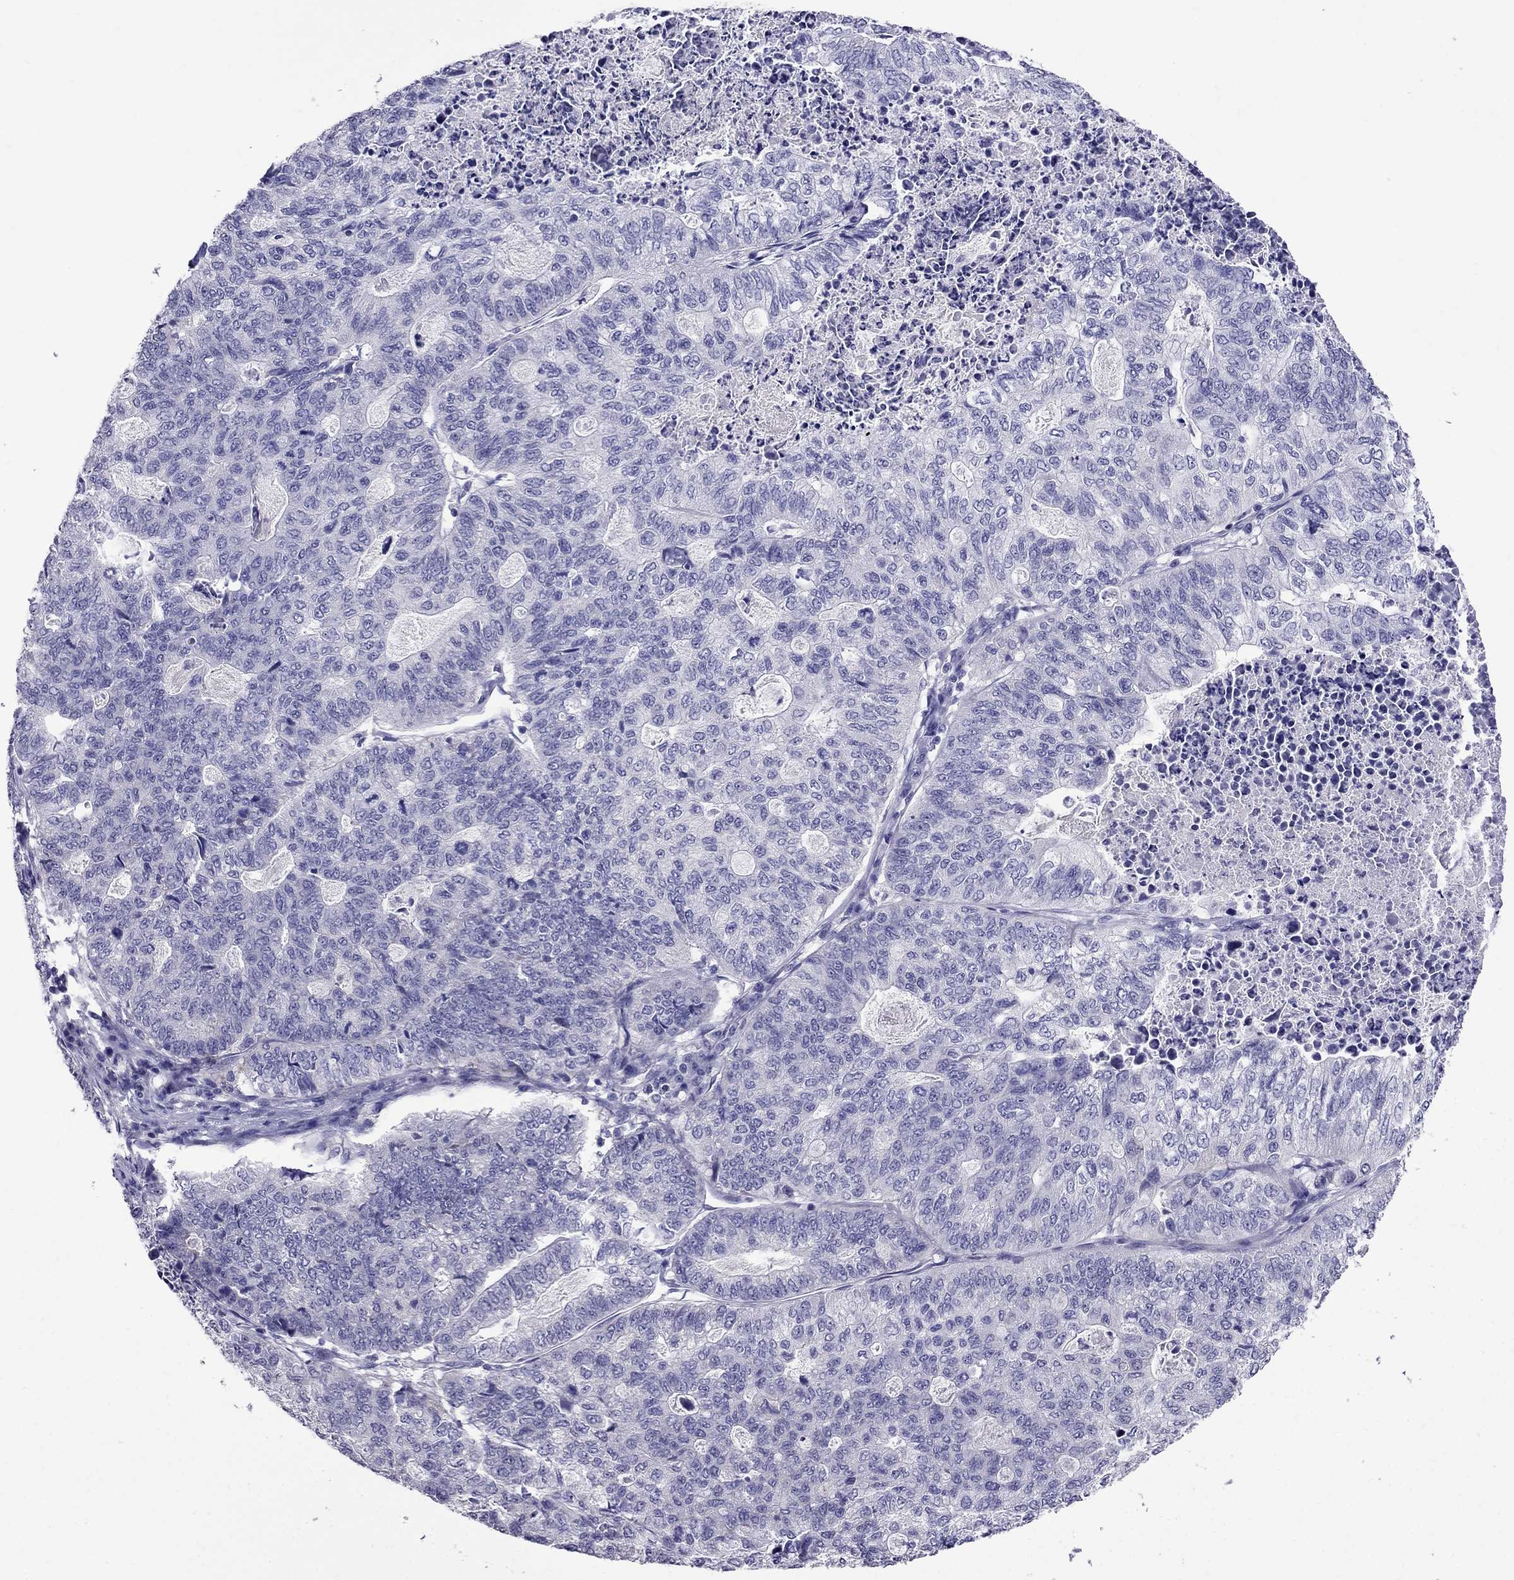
{"staining": {"intensity": "negative", "quantity": "none", "location": "none"}, "tissue": "stomach cancer", "cell_type": "Tumor cells", "image_type": "cancer", "snomed": [{"axis": "morphology", "description": "Adenocarcinoma, NOS"}, {"axis": "topography", "description": "Stomach, upper"}], "caption": "Protein analysis of stomach adenocarcinoma demonstrates no significant expression in tumor cells.", "gene": "OXCT2", "patient": {"sex": "female", "age": 67}}